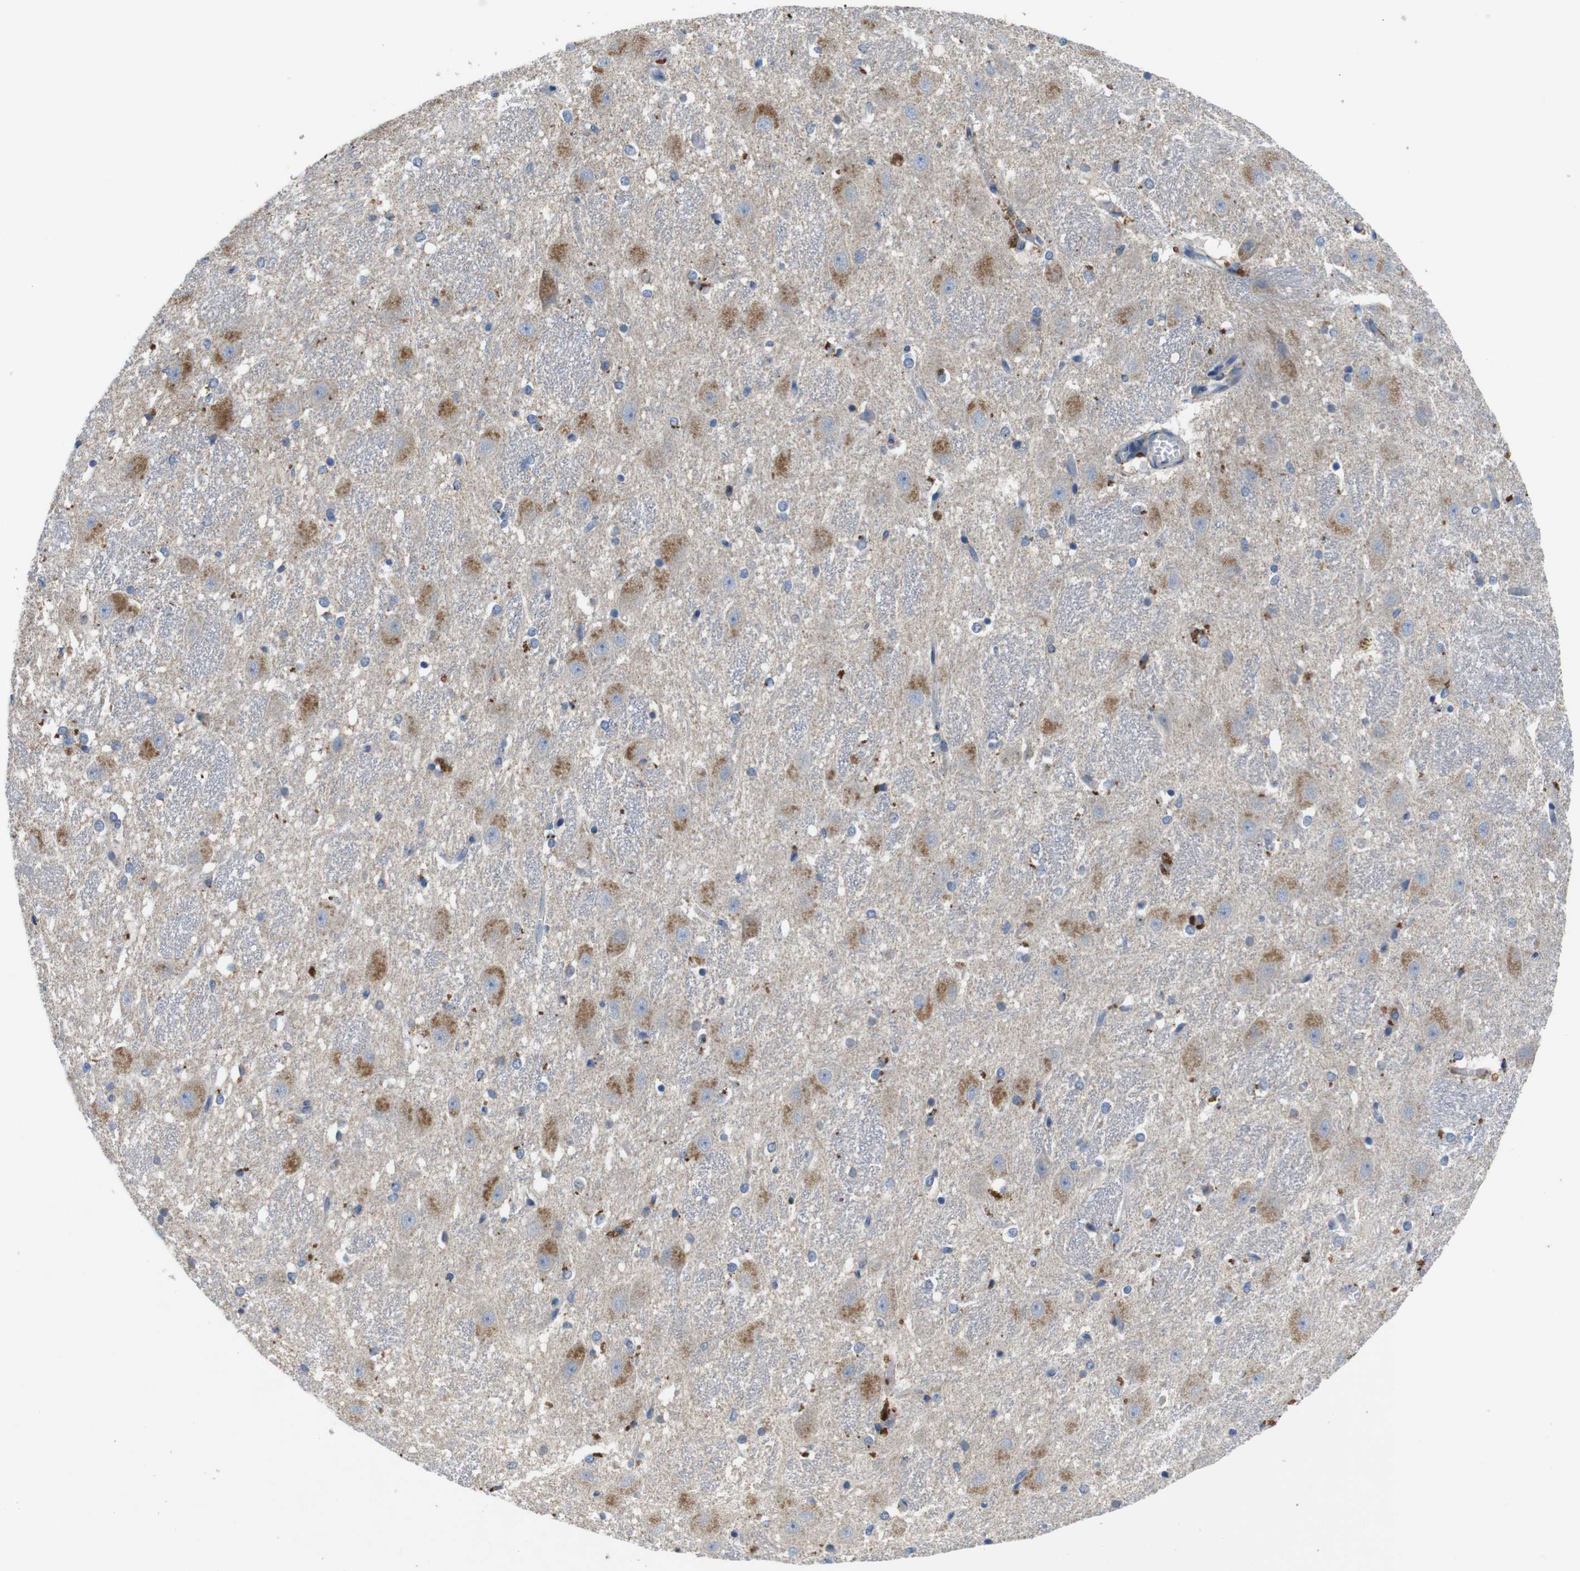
{"staining": {"intensity": "moderate", "quantity": "<25%", "location": "cytoplasmic/membranous"}, "tissue": "hippocampus", "cell_type": "Glial cells", "image_type": "normal", "snomed": [{"axis": "morphology", "description": "Normal tissue, NOS"}, {"axis": "topography", "description": "Hippocampus"}], "caption": "Normal hippocampus shows moderate cytoplasmic/membranous expression in about <25% of glial cells, visualized by immunohistochemistry.", "gene": "F2RL1", "patient": {"sex": "female", "age": 19}}